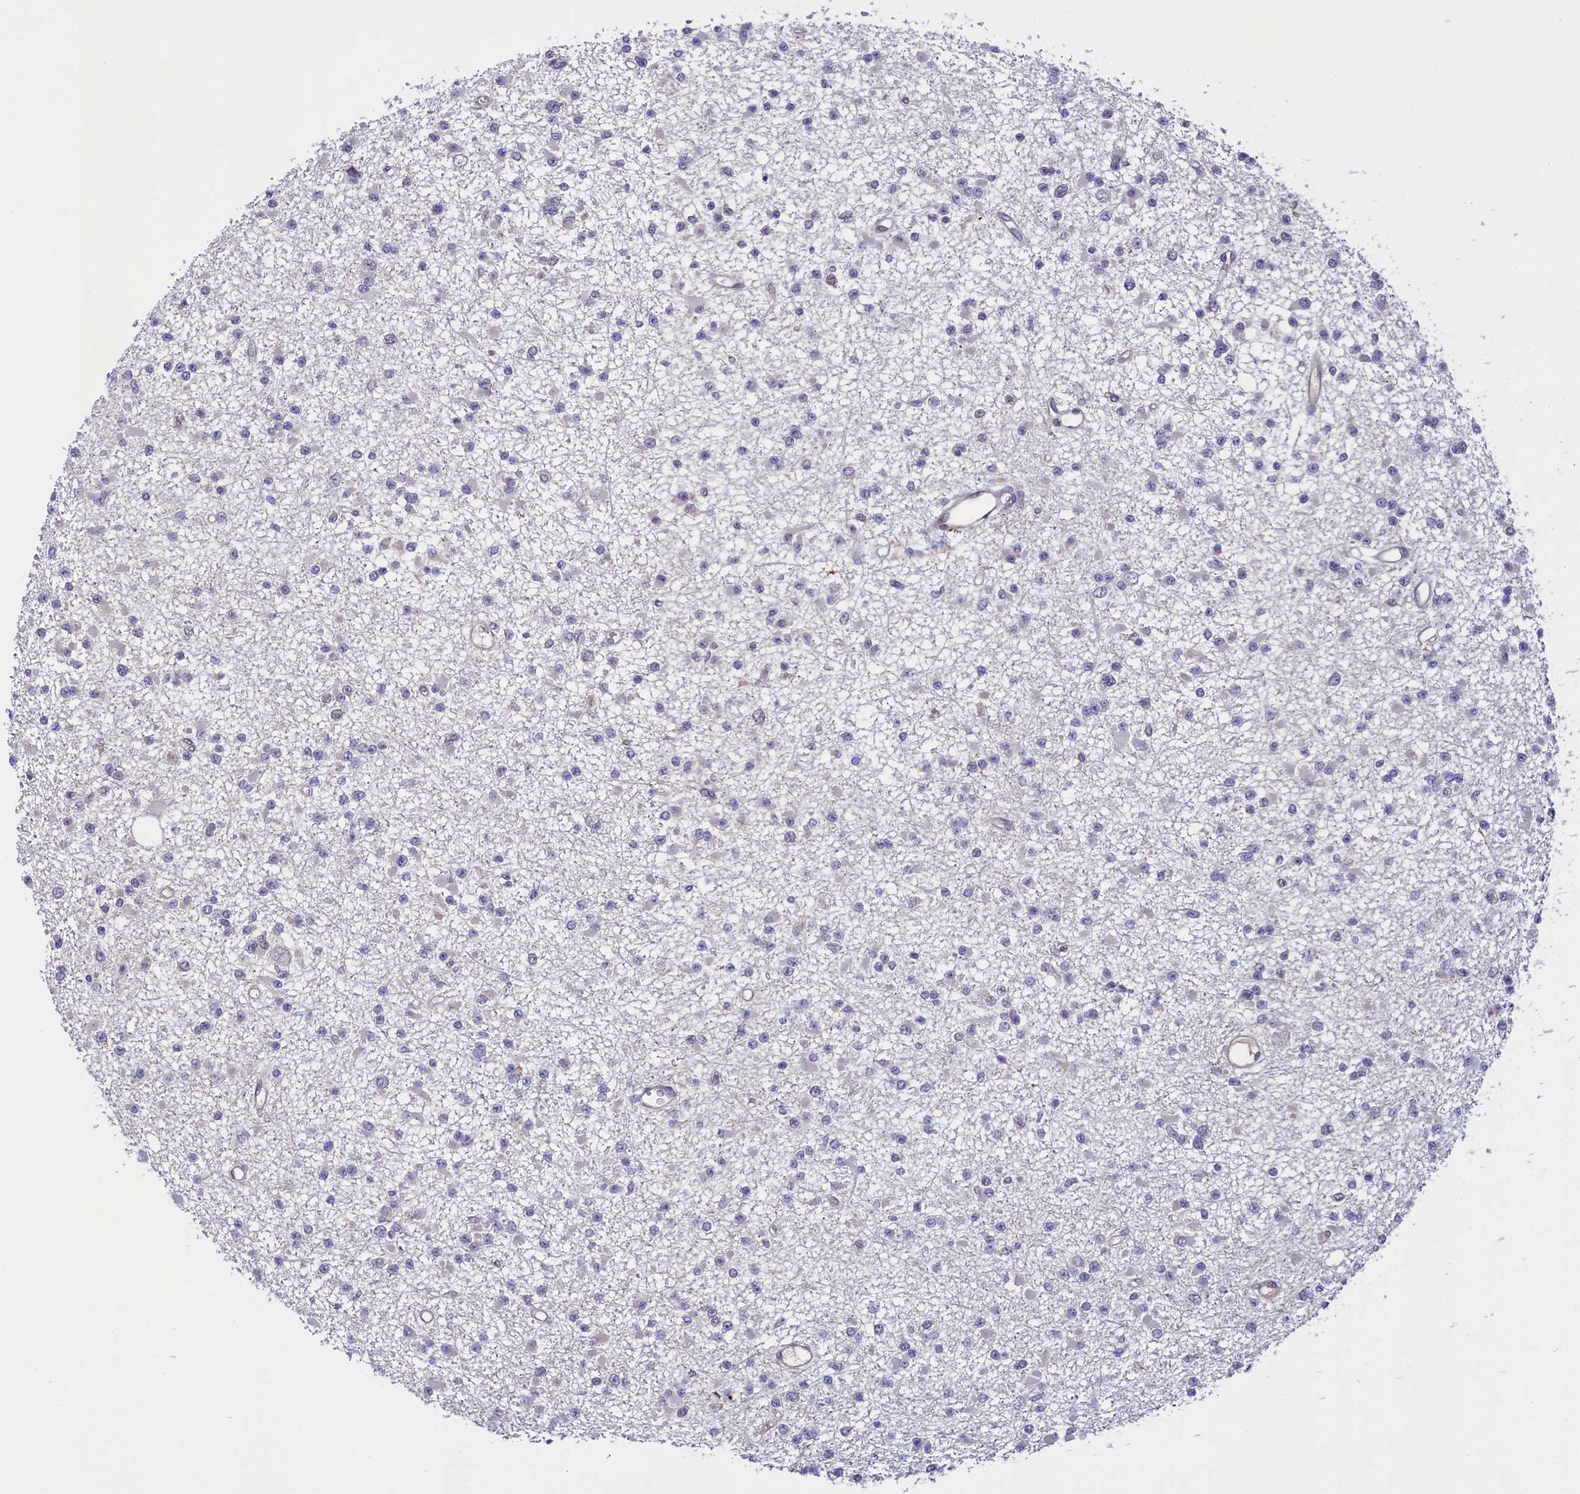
{"staining": {"intensity": "negative", "quantity": "none", "location": "none"}, "tissue": "glioma", "cell_type": "Tumor cells", "image_type": "cancer", "snomed": [{"axis": "morphology", "description": "Glioma, malignant, Low grade"}, {"axis": "topography", "description": "Brain"}], "caption": "Immunohistochemical staining of human malignant glioma (low-grade) exhibits no significant staining in tumor cells.", "gene": "FLYWCH2", "patient": {"sex": "female", "age": 22}}